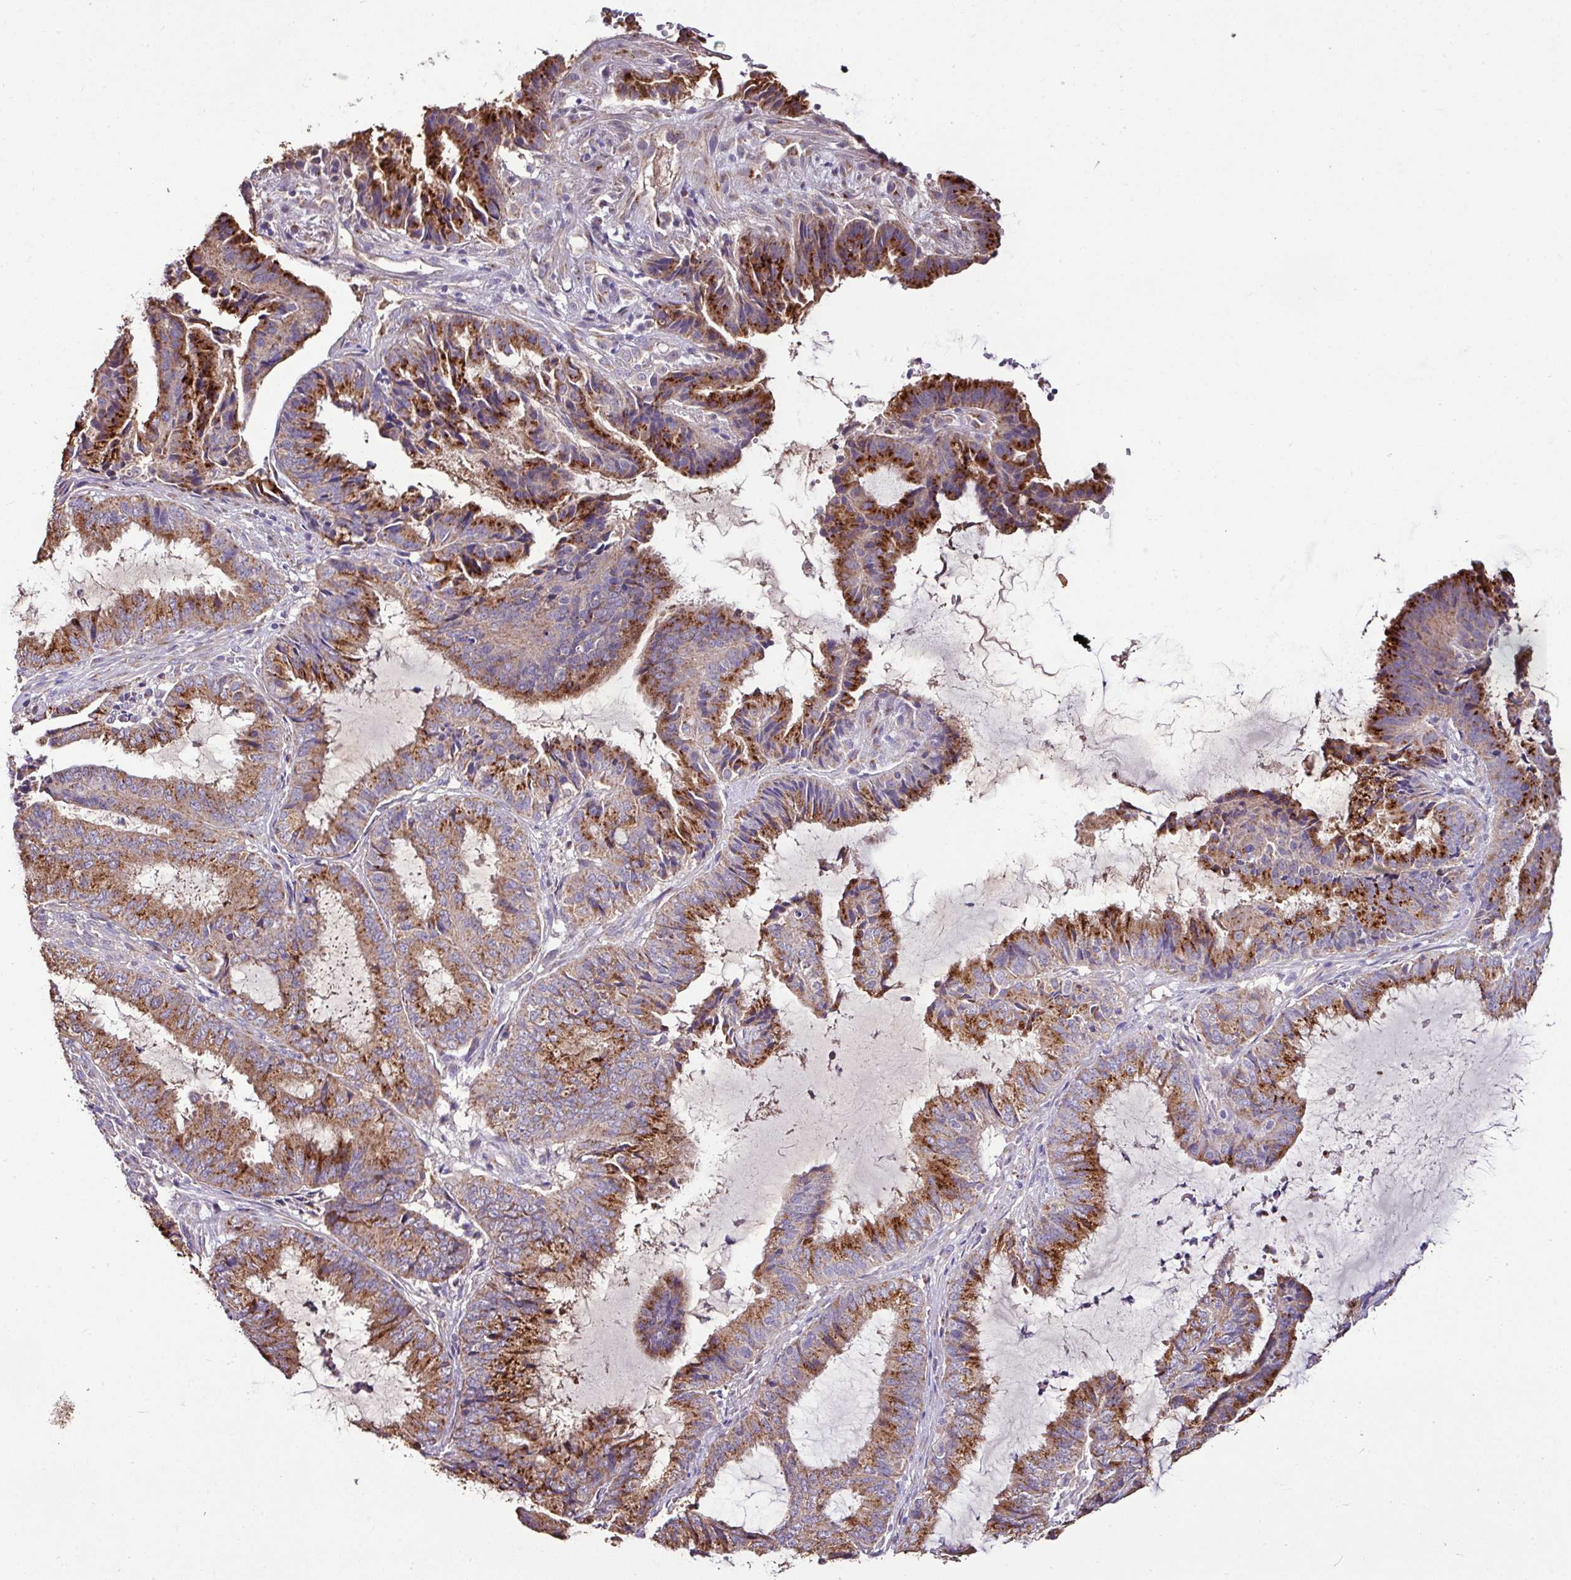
{"staining": {"intensity": "moderate", "quantity": ">75%", "location": "cytoplasmic/membranous"}, "tissue": "endometrial cancer", "cell_type": "Tumor cells", "image_type": "cancer", "snomed": [{"axis": "morphology", "description": "Adenocarcinoma, NOS"}, {"axis": "topography", "description": "Endometrium"}], "caption": "A brown stain labels moderate cytoplasmic/membranous expression of a protein in endometrial cancer (adenocarcinoma) tumor cells.", "gene": "CPD", "patient": {"sex": "female", "age": 51}}